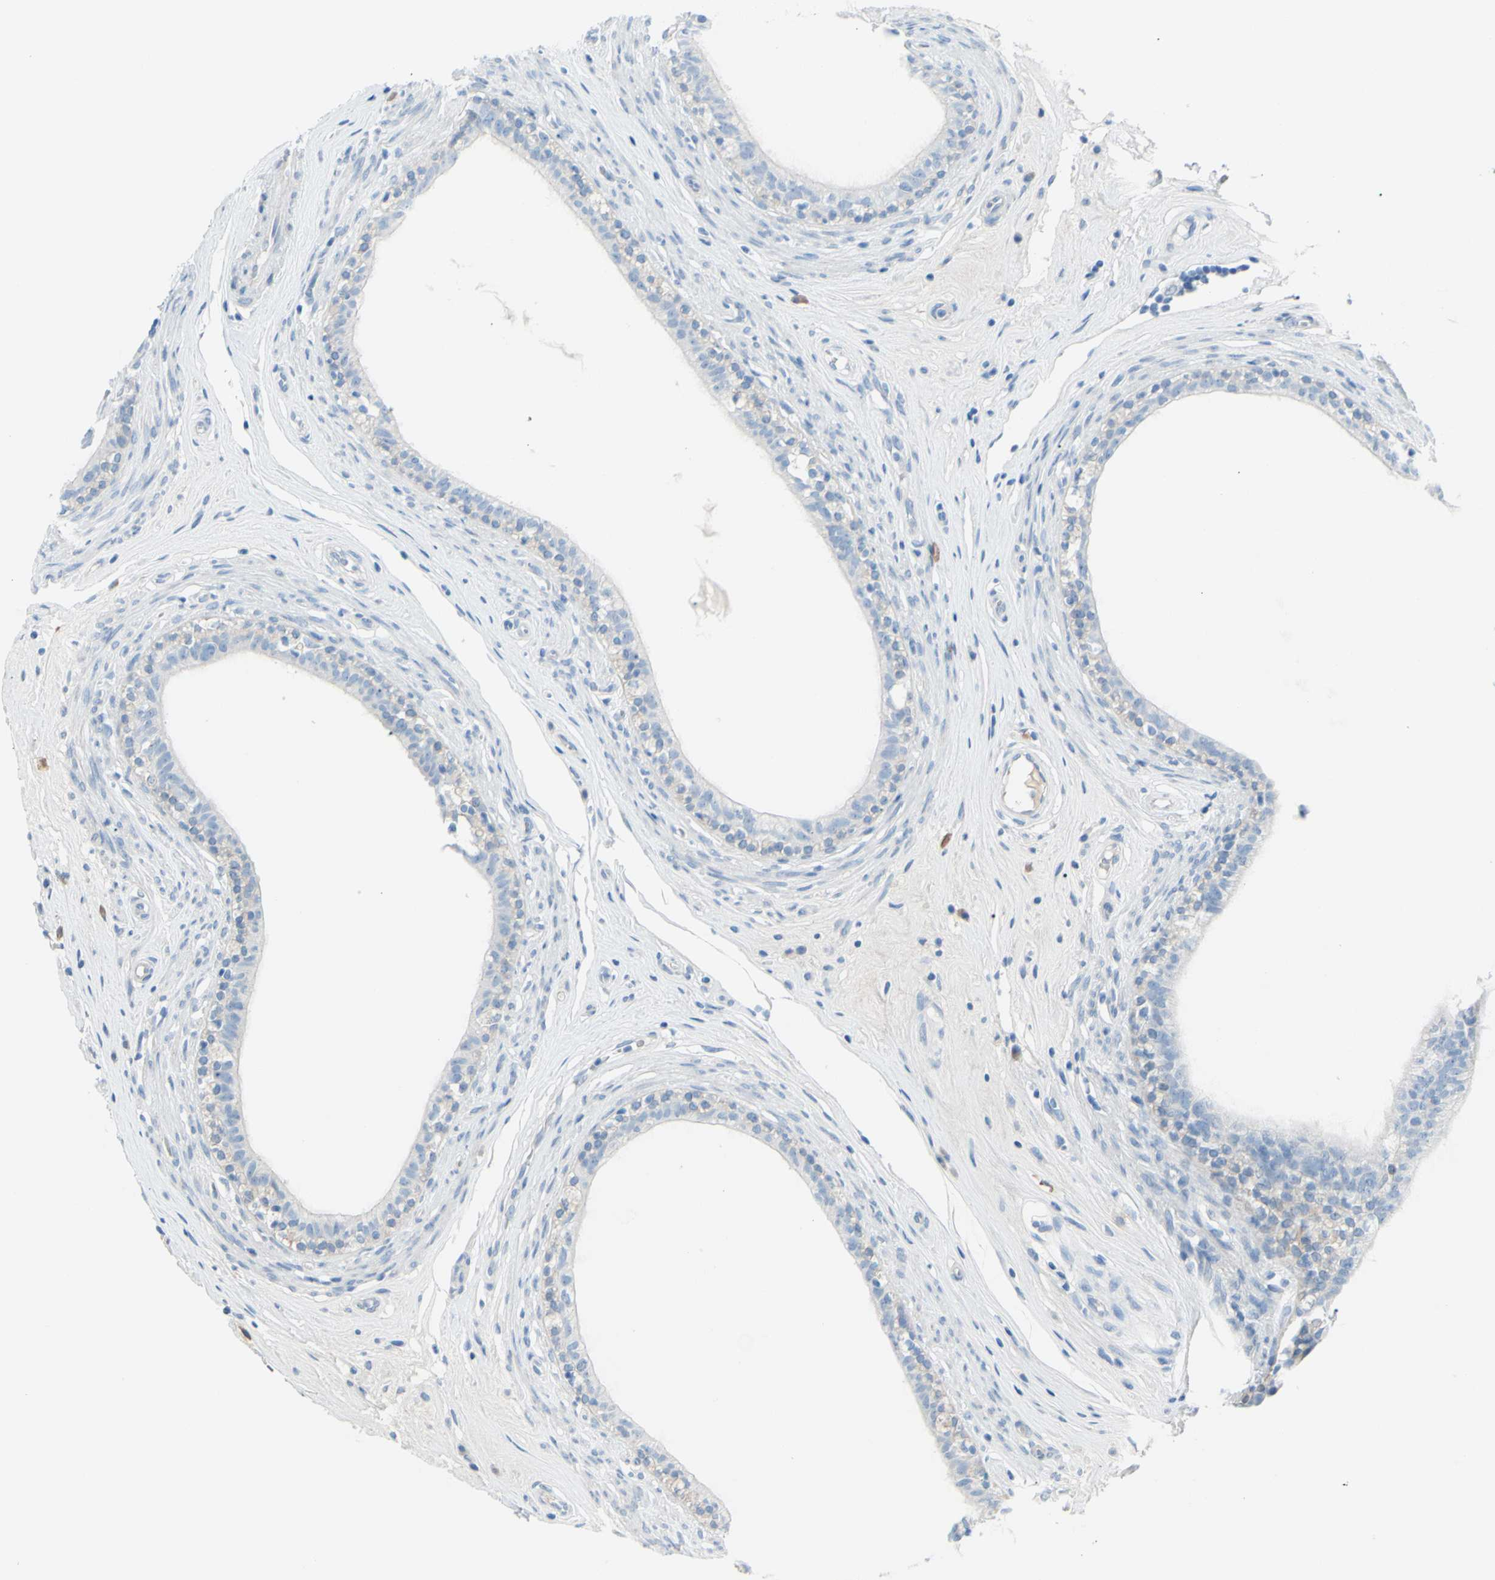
{"staining": {"intensity": "negative", "quantity": "none", "location": "none"}, "tissue": "epididymis", "cell_type": "Glandular cells", "image_type": "normal", "snomed": [{"axis": "morphology", "description": "Normal tissue, NOS"}, {"axis": "morphology", "description": "Inflammation, NOS"}, {"axis": "topography", "description": "Epididymis"}], "caption": "Immunohistochemistry (IHC) micrograph of benign epididymis: human epididymis stained with DAB (3,3'-diaminobenzidine) demonstrates no significant protein positivity in glandular cells. (Brightfield microscopy of DAB immunohistochemistry at high magnification).", "gene": "TFPI2", "patient": {"sex": "male", "age": 84}}